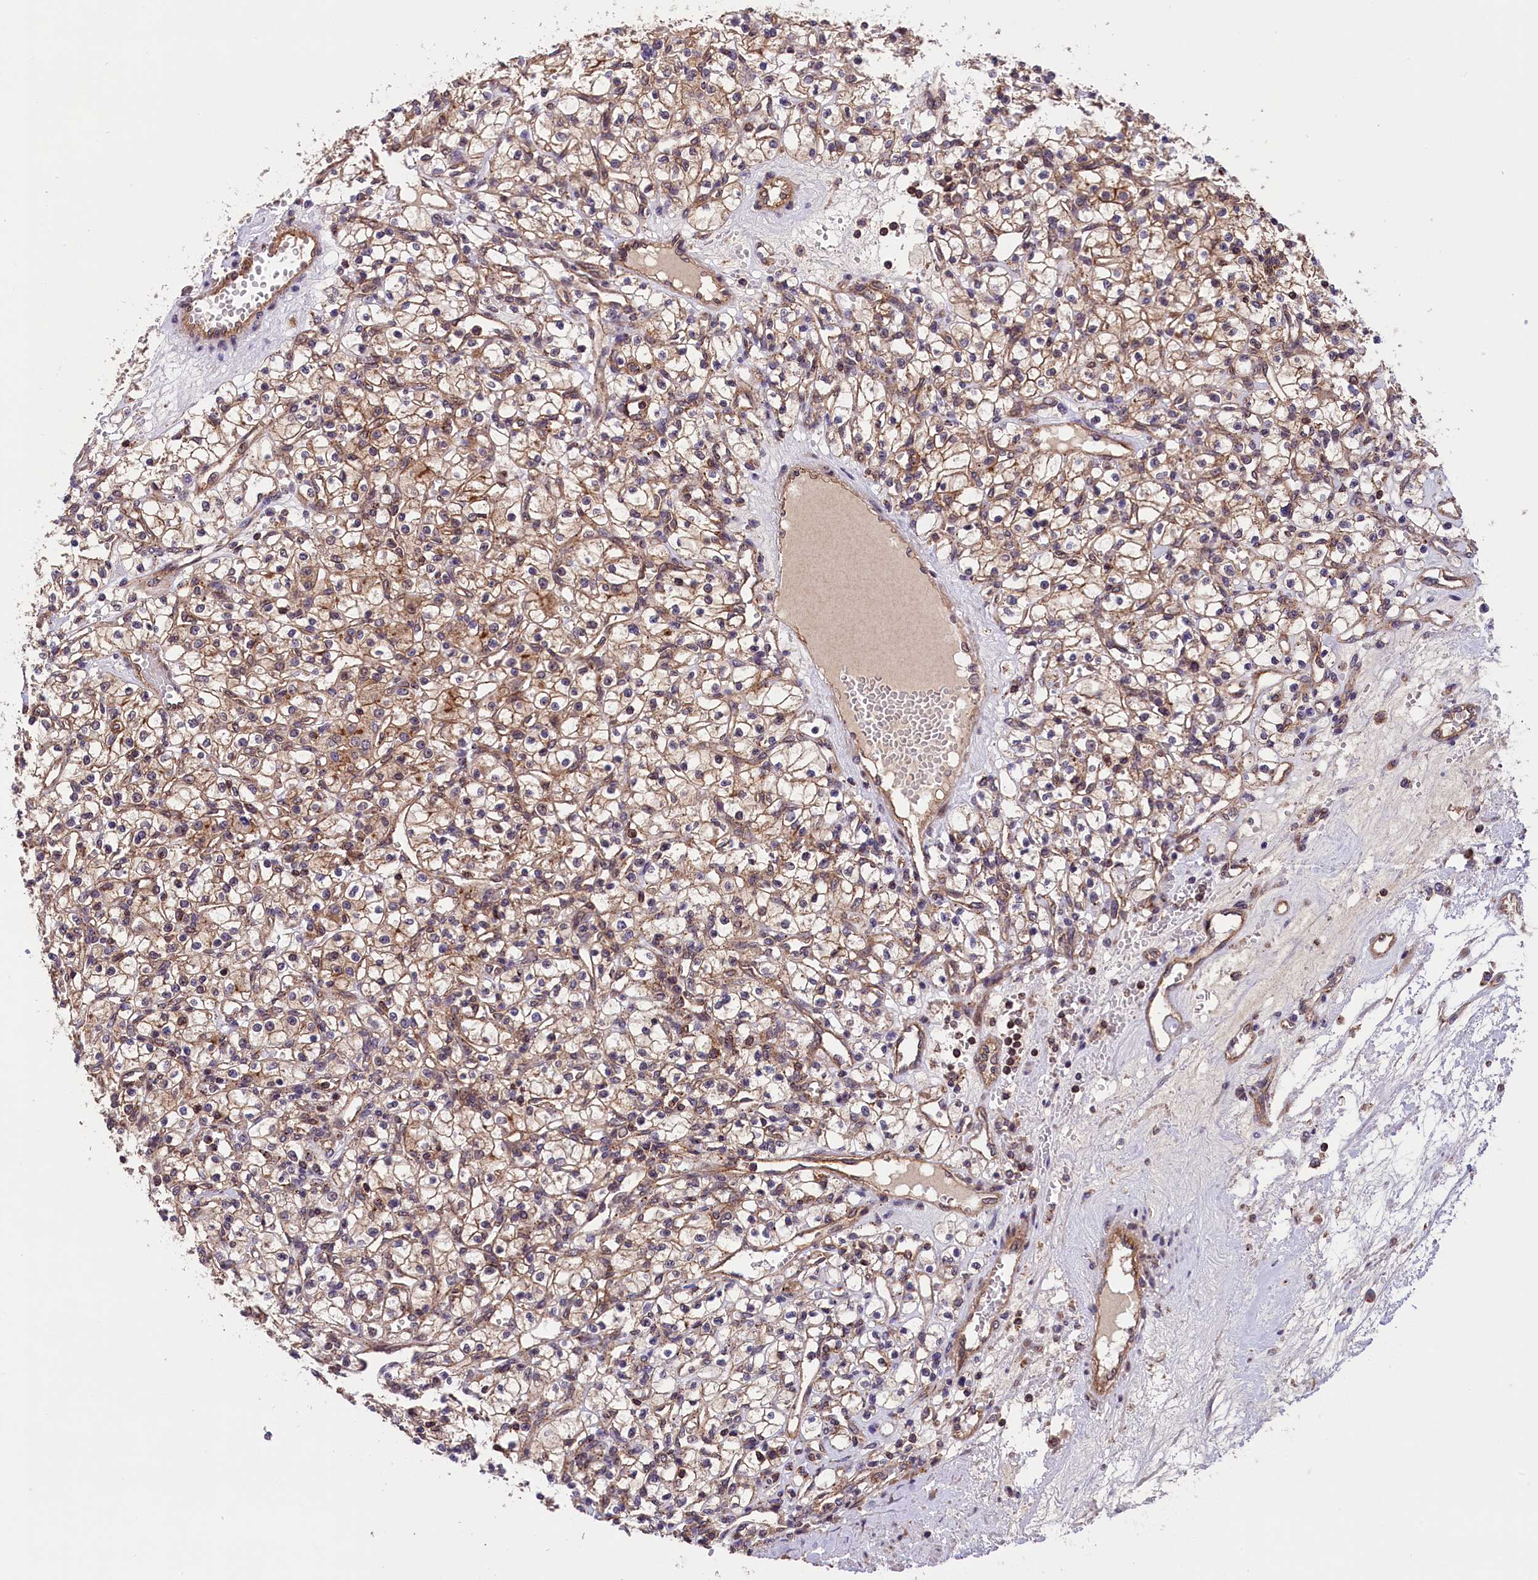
{"staining": {"intensity": "moderate", "quantity": ">75%", "location": "cytoplasmic/membranous"}, "tissue": "renal cancer", "cell_type": "Tumor cells", "image_type": "cancer", "snomed": [{"axis": "morphology", "description": "Adenocarcinoma, NOS"}, {"axis": "topography", "description": "Kidney"}], "caption": "Renal adenocarcinoma was stained to show a protein in brown. There is medium levels of moderate cytoplasmic/membranous positivity in about >75% of tumor cells.", "gene": "IST1", "patient": {"sex": "female", "age": 59}}